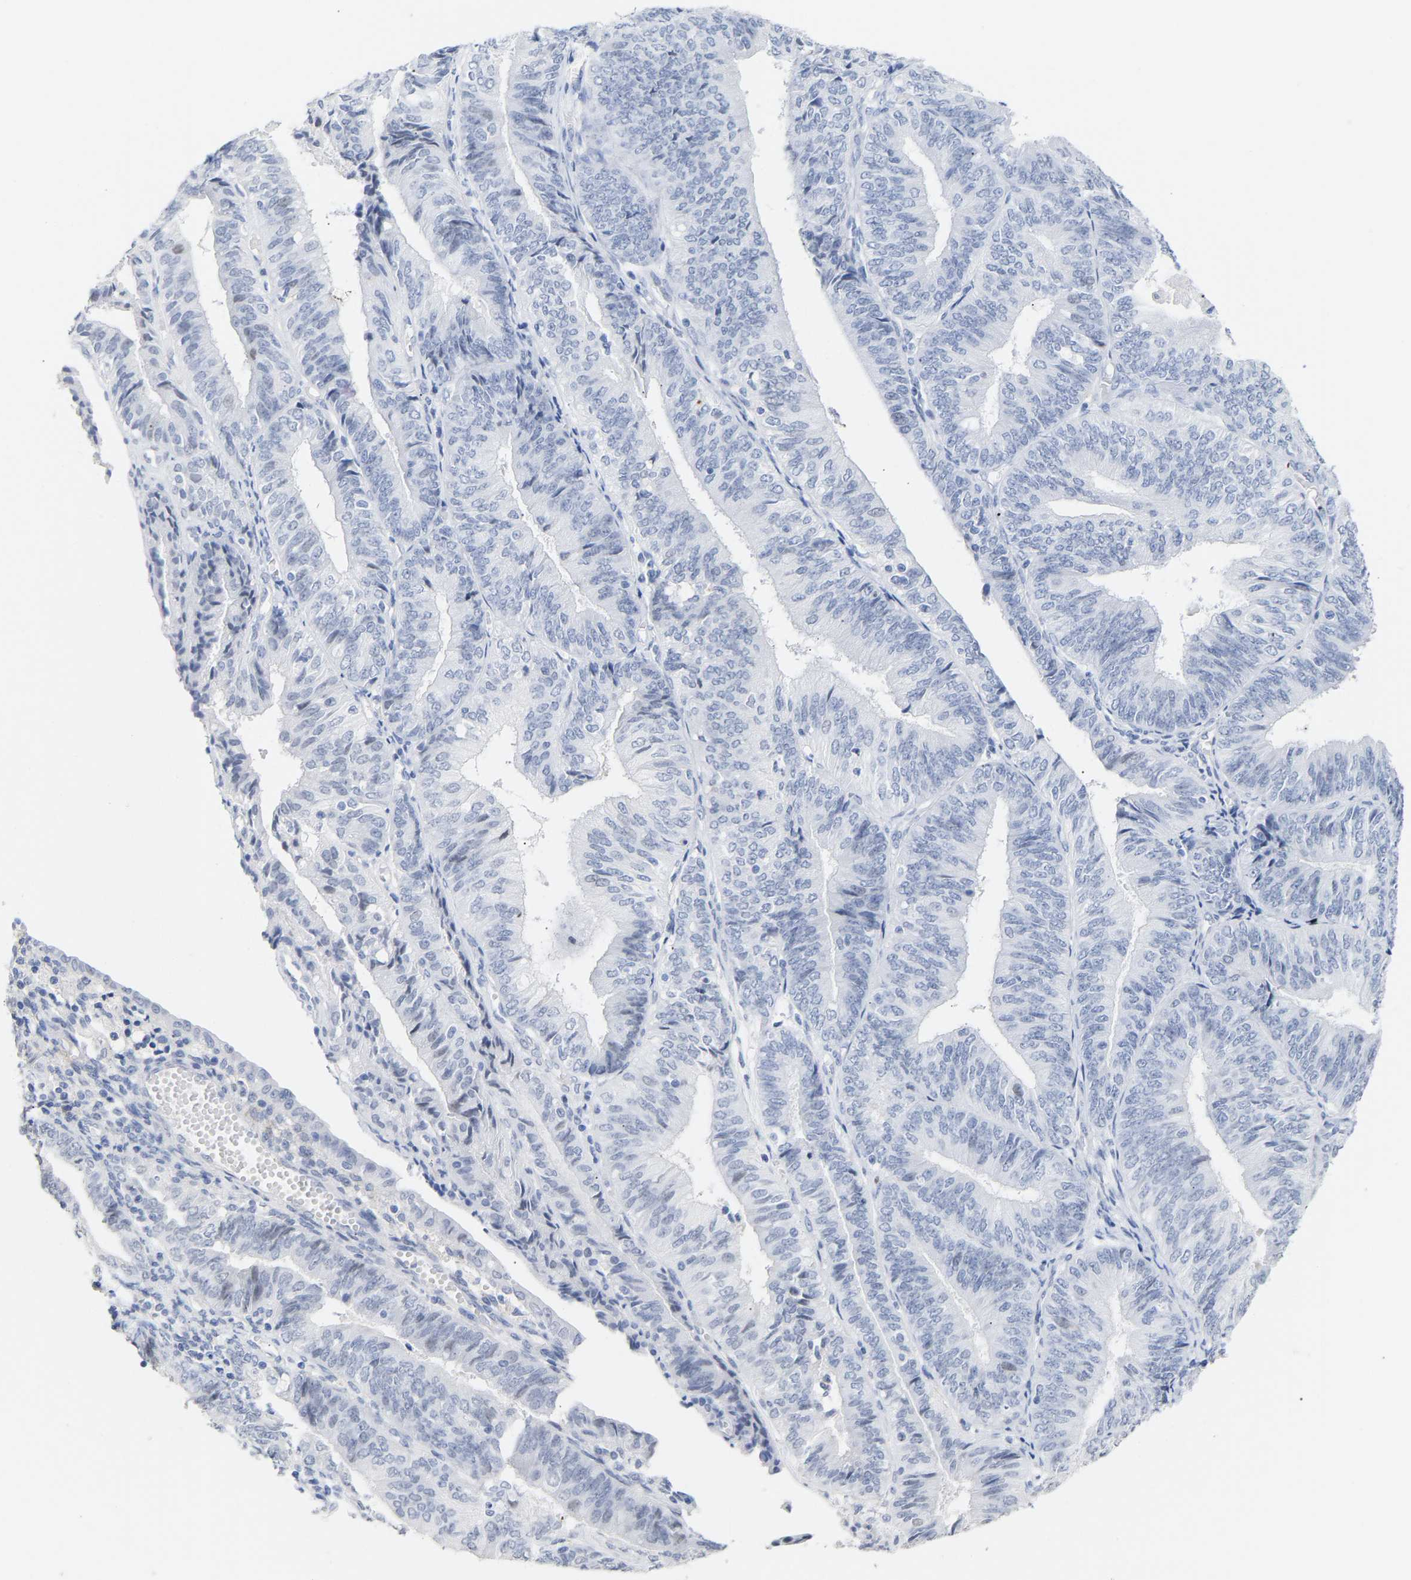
{"staining": {"intensity": "negative", "quantity": "none", "location": "none"}, "tissue": "endometrial cancer", "cell_type": "Tumor cells", "image_type": "cancer", "snomed": [{"axis": "morphology", "description": "Adenocarcinoma, NOS"}, {"axis": "topography", "description": "Endometrium"}], "caption": "Endometrial cancer (adenocarcinoma) was stained to show a protein in brown. There is no significant expression in tumor cells.", "gene": "AMPH", "patient": {"sex": "female", "age": 58}}